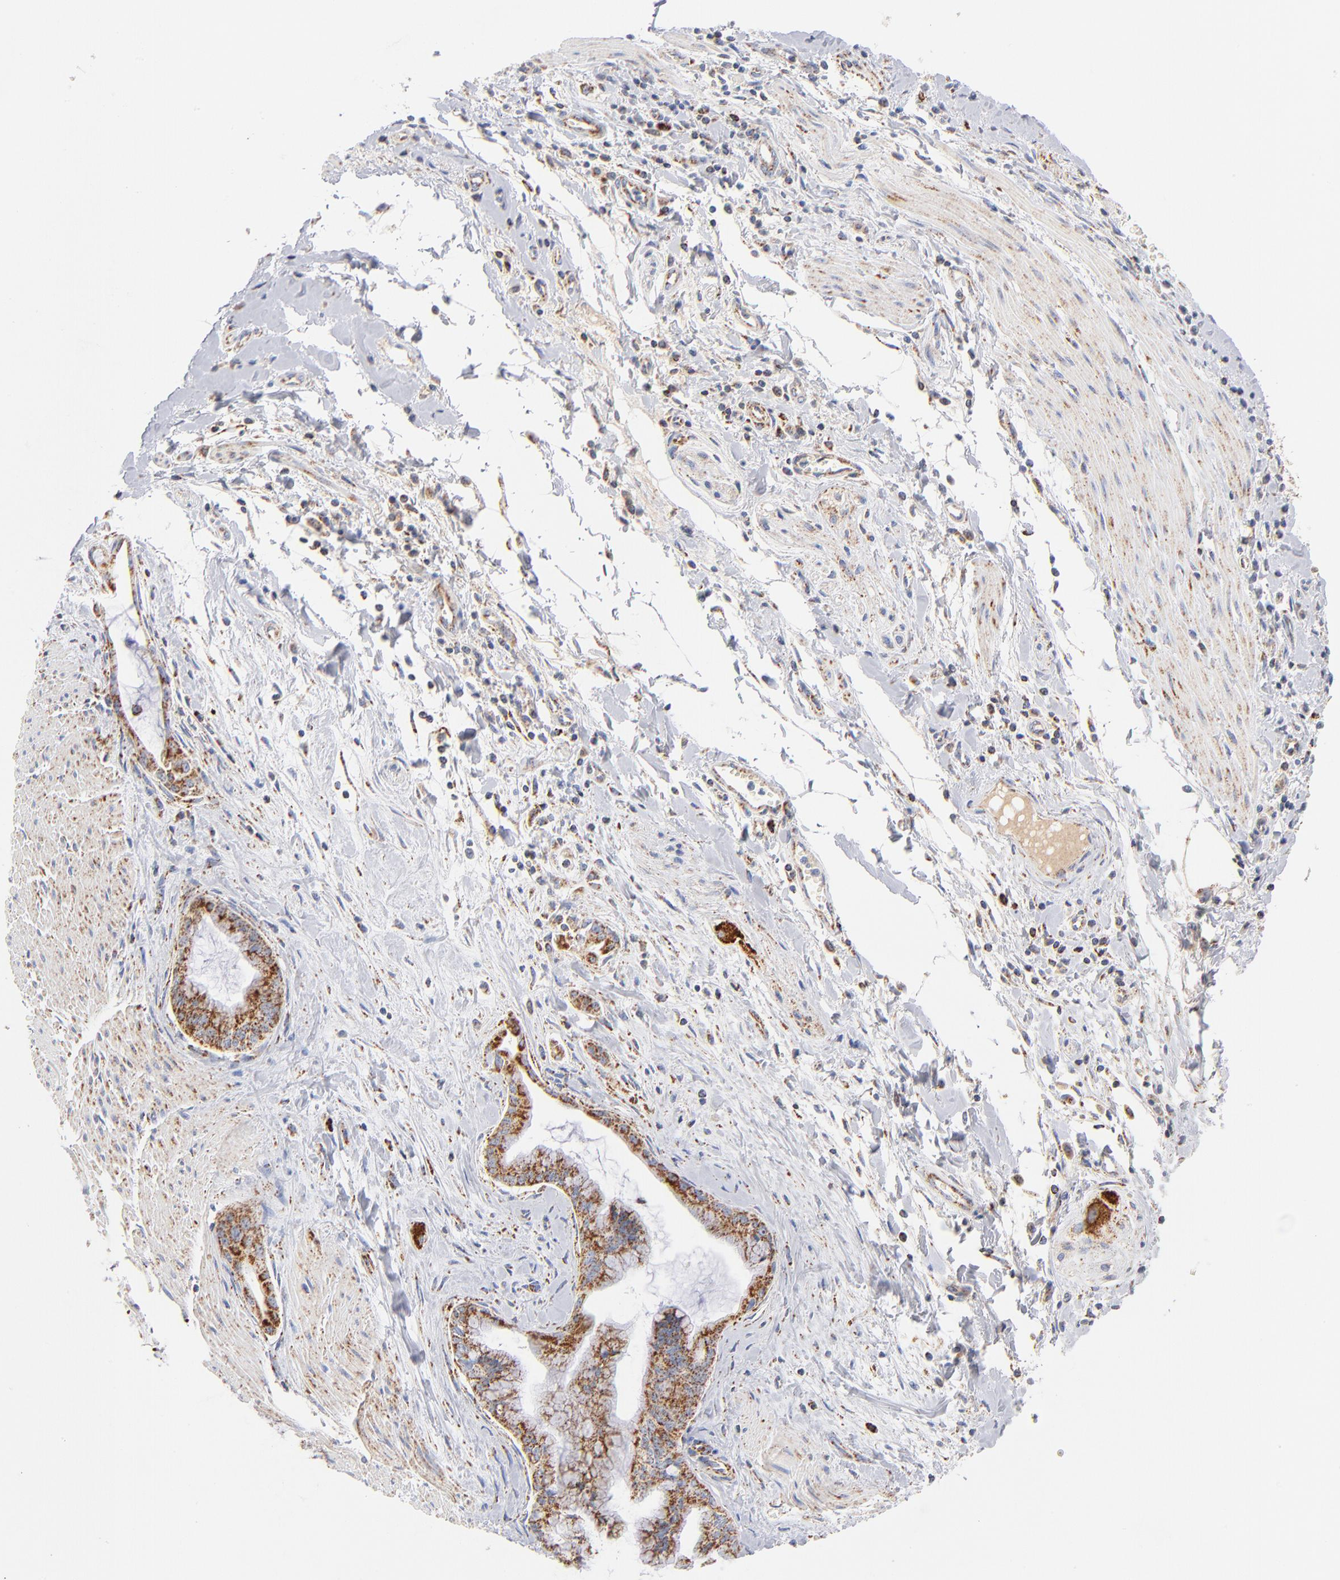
{"staining": {"intensity": "moderate", "quantity": ">75%", "location": "cytoplasmic/membranous"}, "tissue": "pancreatic cancer", "cell_type": "Tumor cells", "image_type": "cancer", "snomed": [{"axis": "morphology", "description": "Adenocarcinoma, NOS"}, {"axis": "topography", "description": "Pancreas"}], "caption": "Protein analysis of adenocarcinoma (pancreatic) tissue reveals moderate cytoplasmic/membranous positivity in about >75% of tumor cells. (Stains: DAB in brown, nuclei in blue, Microscopy: brightfield microscopy at high magnification).", "gene": "DLAT", "patient": {"sex": "male", "age": 59}}